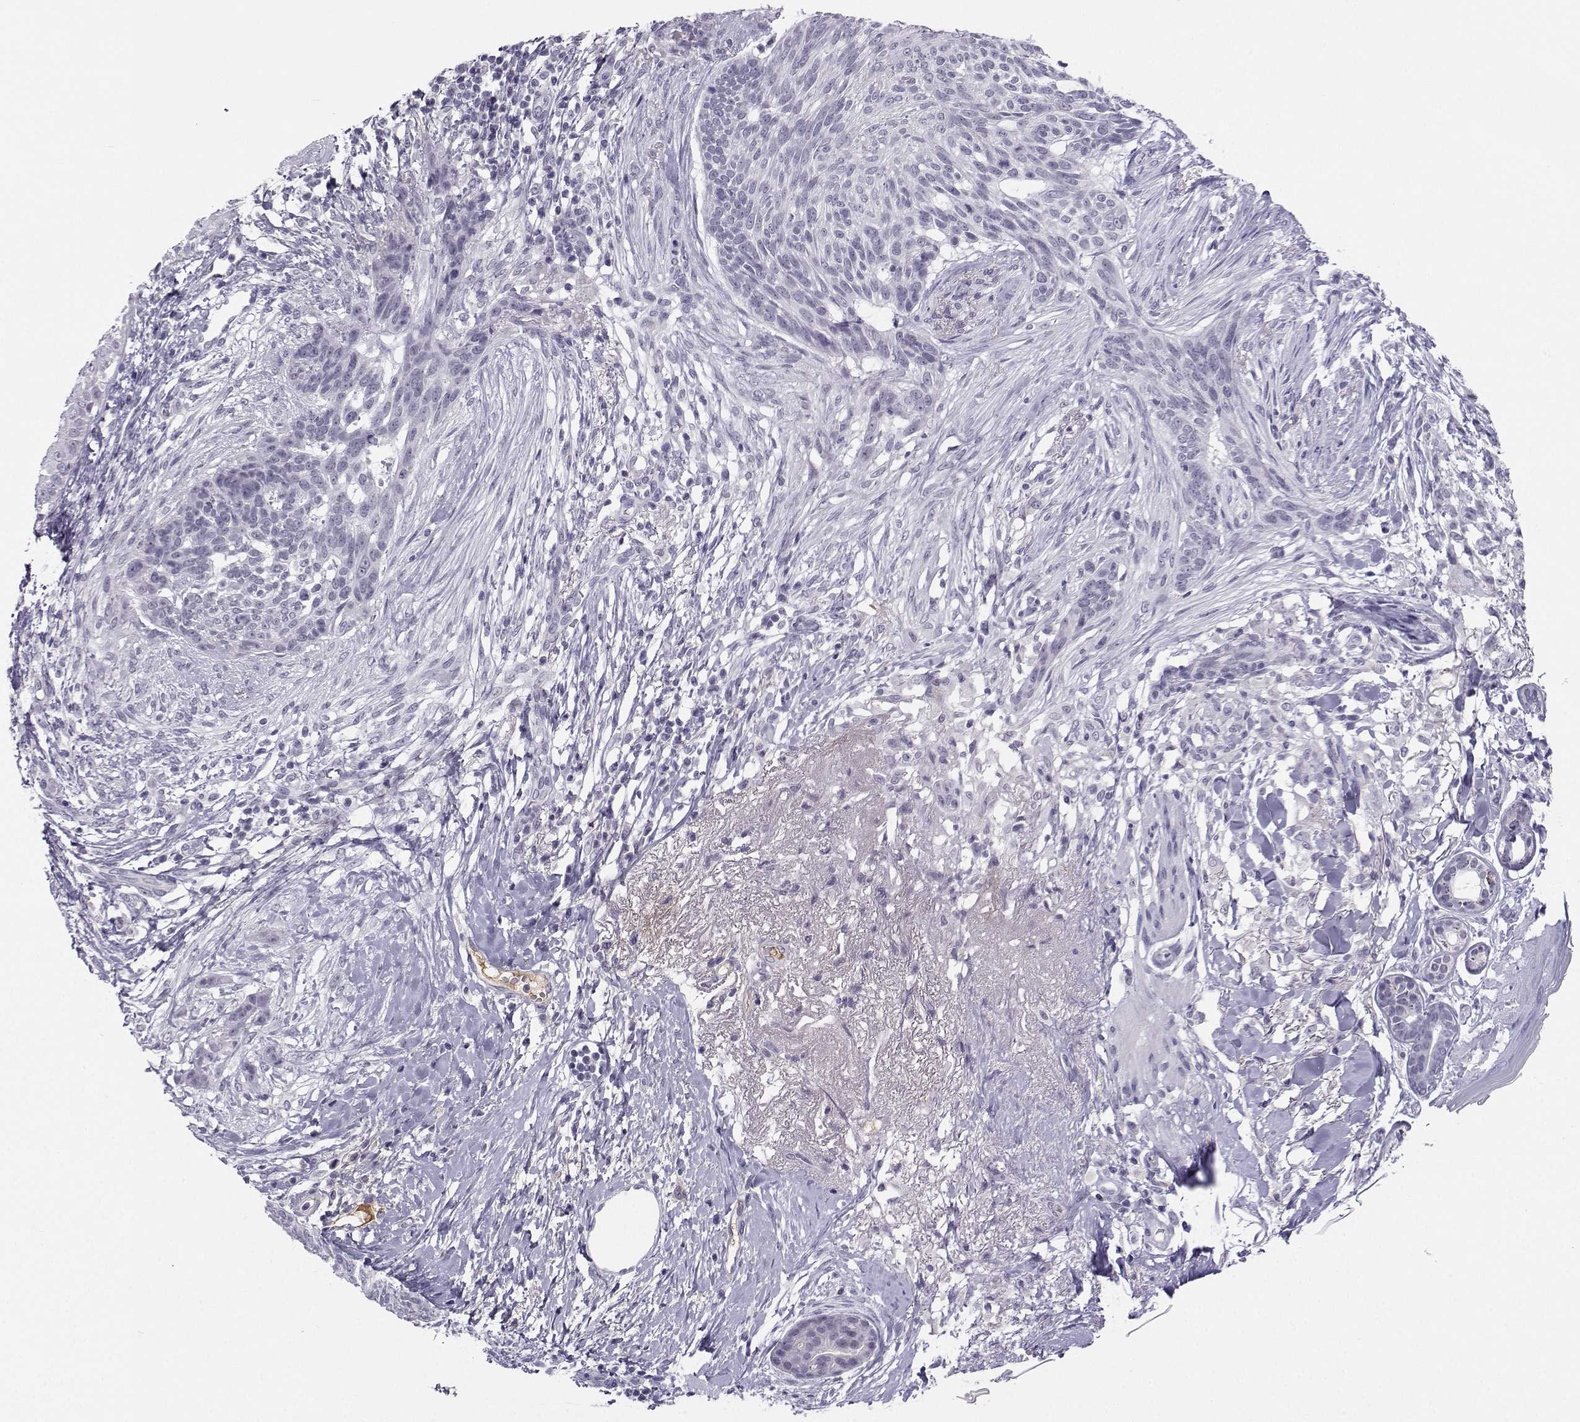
{"staining": {"intensity": "negative", "quantity": "none", "location": "none"}, "tissue": "skin cancer", "cell_type": "Tumor cells", "image_type": "cancer", "snomed": [{"axis": "morphology", "description": "Normal tissue, NOS"}, {"axis": "morphology", "description": "Basal cell carcinoma"}, {"axis": "topography", "description": "Skin"}], "caption": "High magnification brightfield microscopy of skin basal cell carcinoma stained with DAB (brown) and counterstained with hematoxylin (blue): tumor cells show no significant expression. (DAB IHC, high magnification).", "gene": "LHX1", "patient": {"sex": "male", "age": 84}}